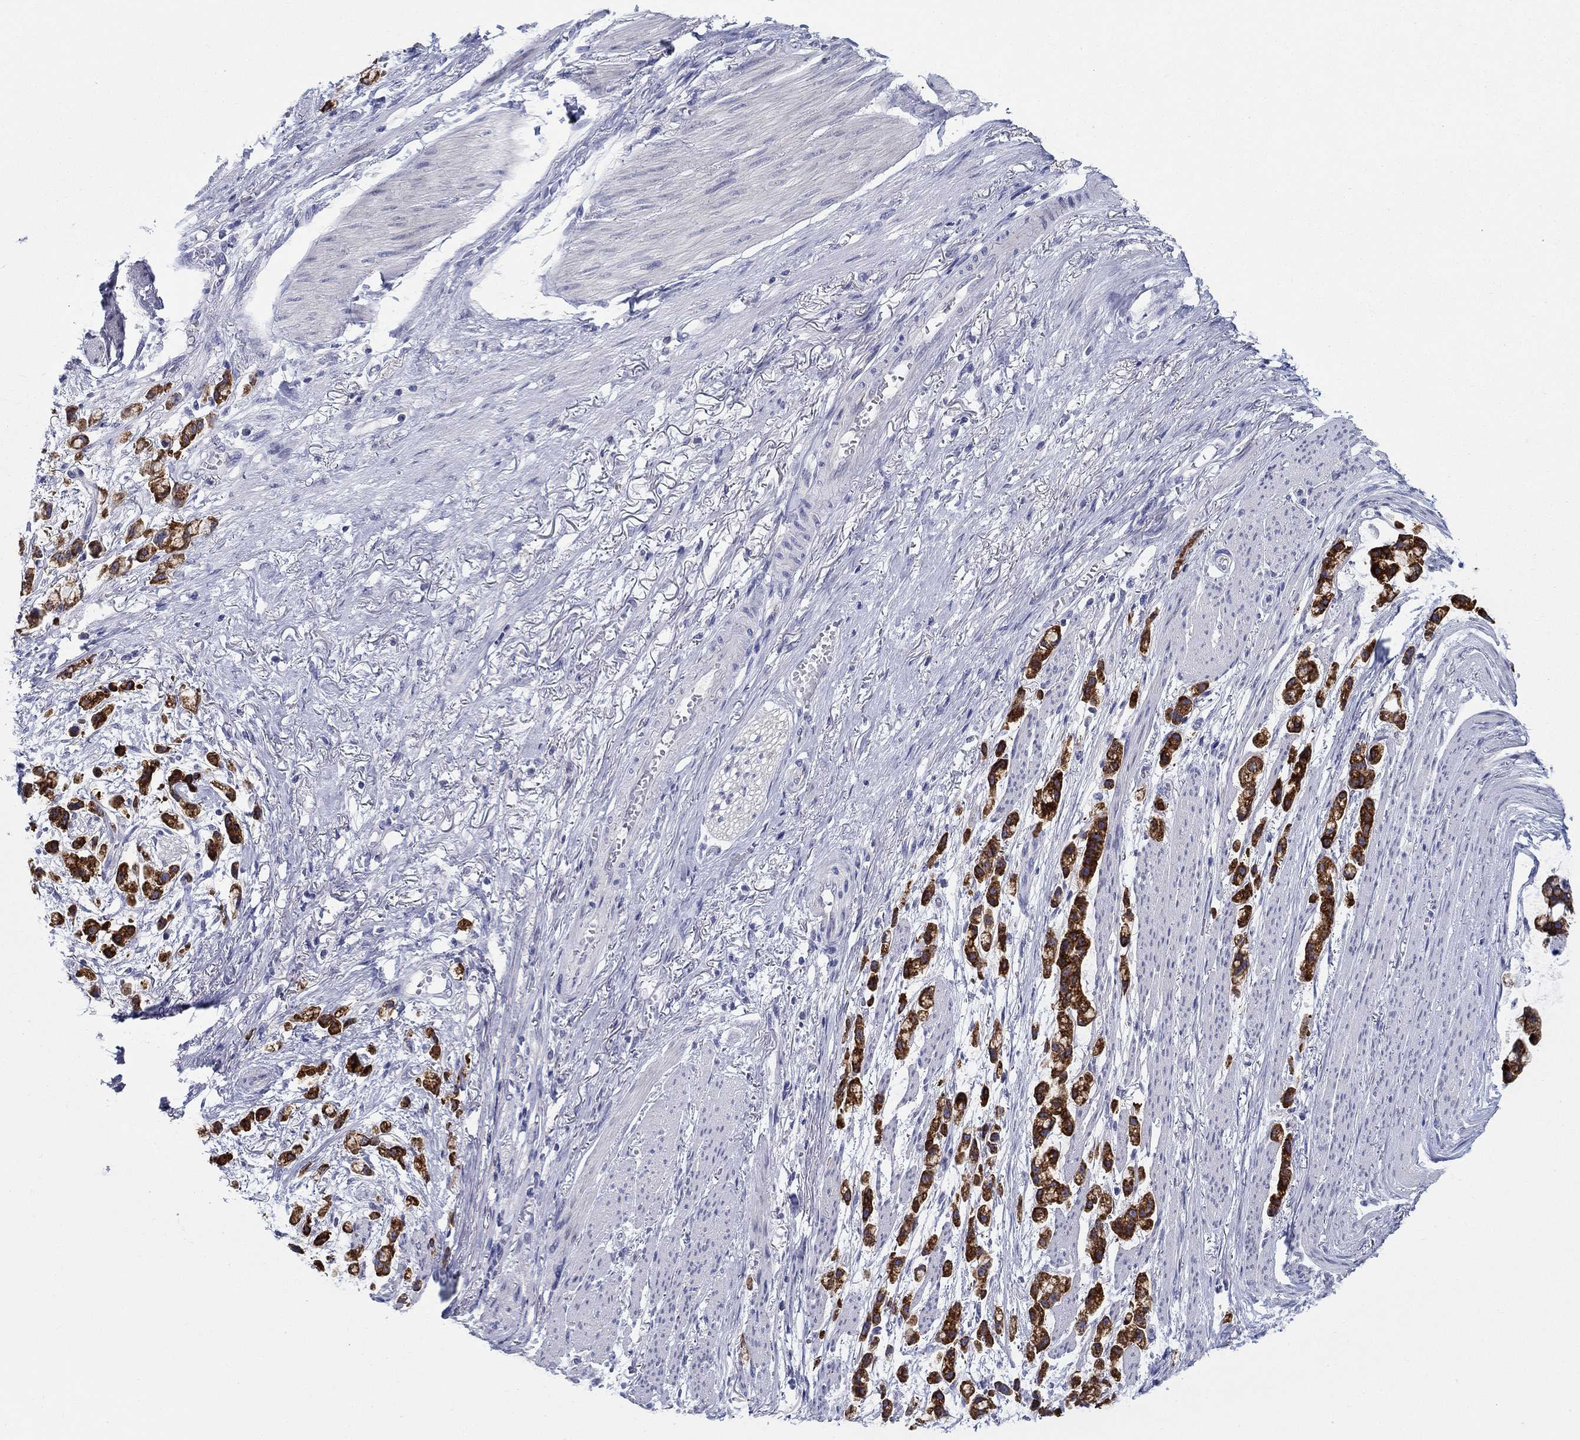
{"staining": {"intensity": "strong", "quantity": ">75%", "location": "cytoplasmic/membranous"}, "tissue": "stomach cancer", "cell_type": "Tumor cells", "image_type": "cancer", "snomed": [{"axis": "morphology", "description": "Adenocarcinoma, NOS"}, {"axis": "topography", "description": "Stomach"}], "caption": "Immunohistochemical staining of human adenocarcinoma (stomach) demonstrates strong cytoplasmic/membranous protein positivity in about >75% of tumor cells.", "gene": "RAP1GAP", "patient": {"sex": "female", "age": 81}}